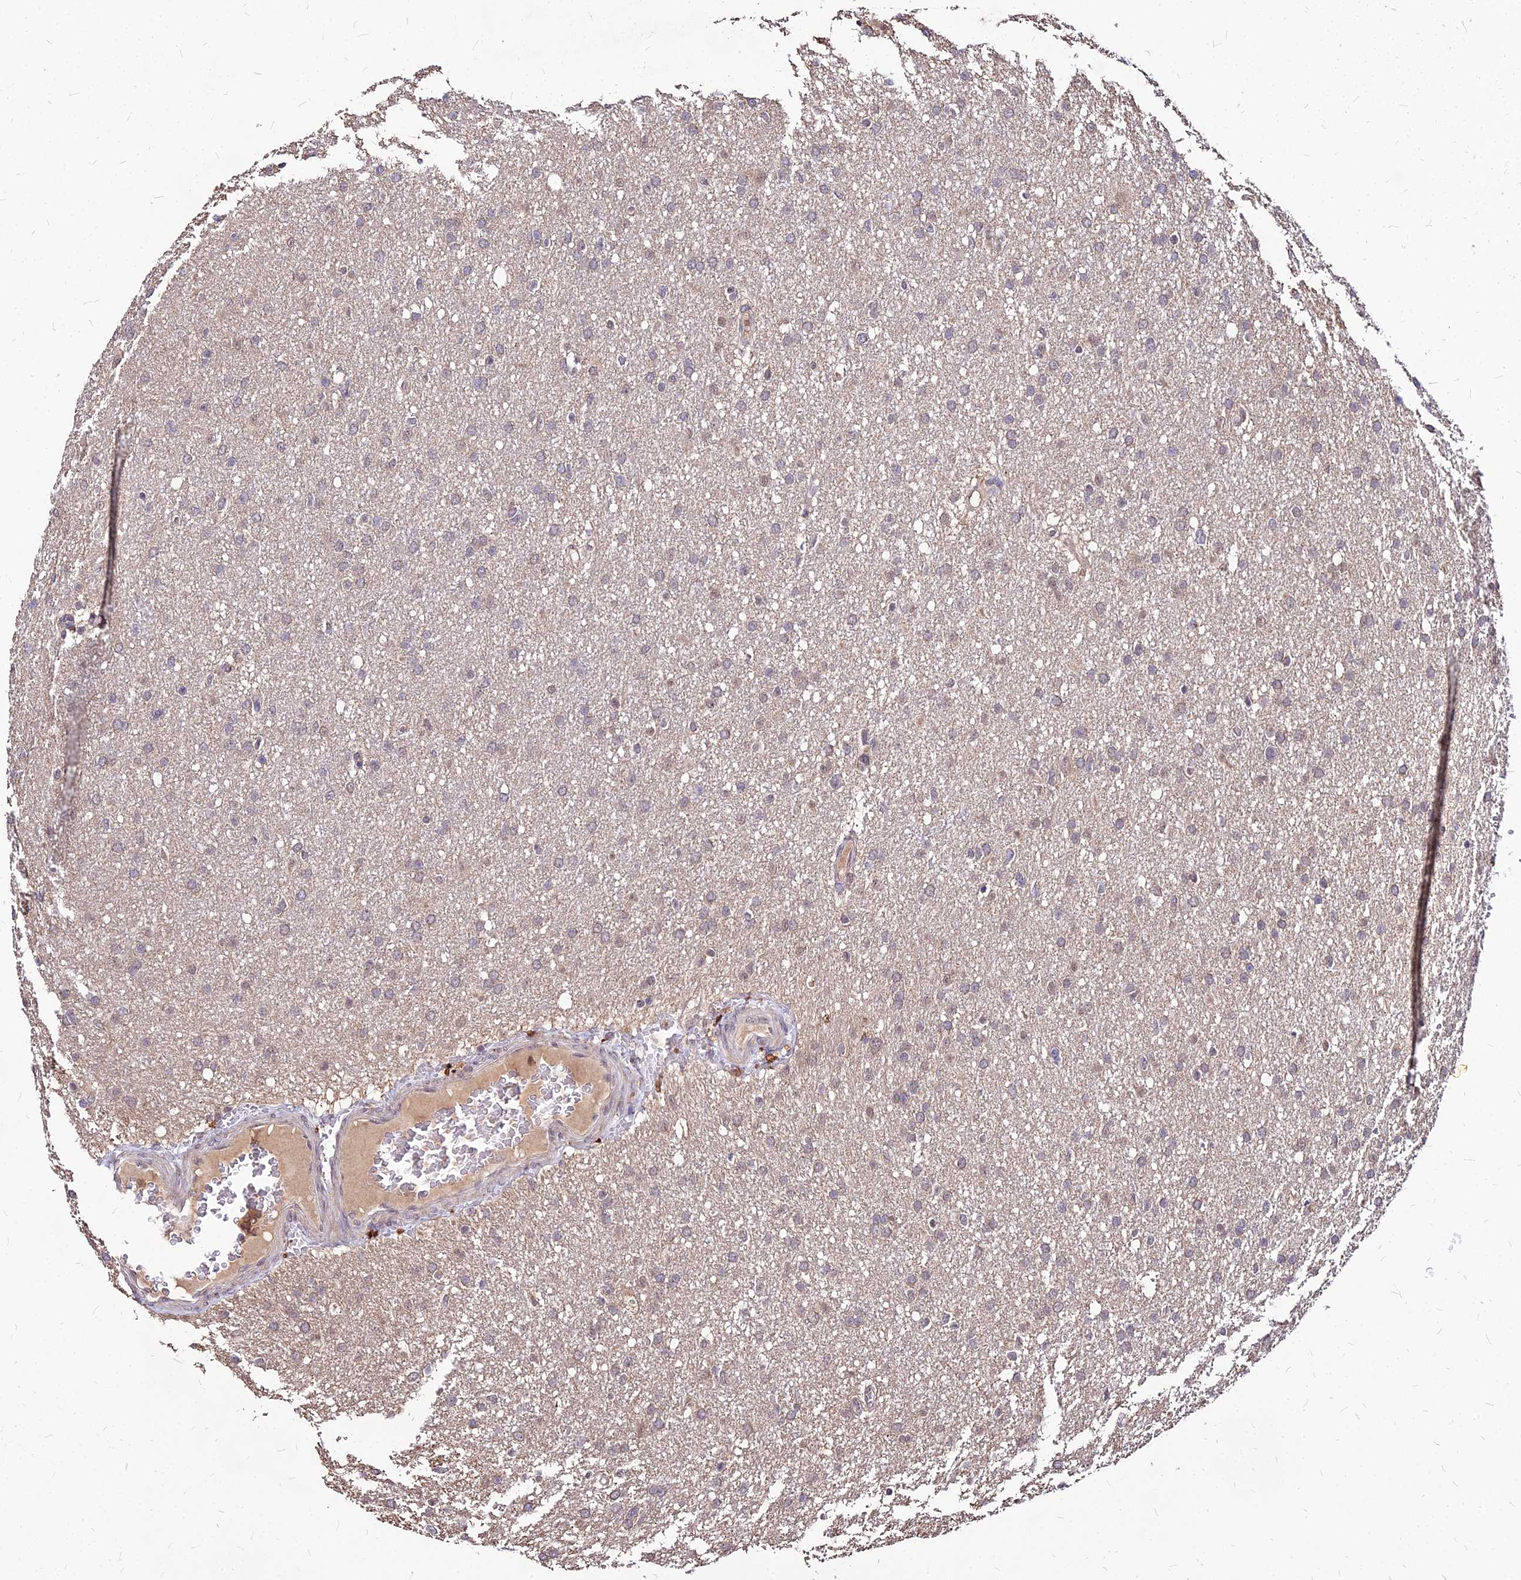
{"staining": {"intensity": "weak", "quantity": "<25%", "location": "cytoplasmic/membranous"}, "tissue": "glioma", "cell_type": "Tumor cells", "image_type": "cancer", "snomed": [{"axis": "morphology", "description": "Glioma, malignant, High grade"}, {"axis": "topography", "description": "Cerebral cortex"}], "caption": "Immunohistochemistry (IHC) image of glioma stained for a protein (brown), which displays no staining in tumor cells. The staining was performed using DAB (3,3'-diaminobenzidine) to visualize the protein expression in brown, while the nuclei were stained in blue with hematoxylin (Magnification: 20x).", "gene": "APBA3", "patient": {"sex": "female", "age": 36}}